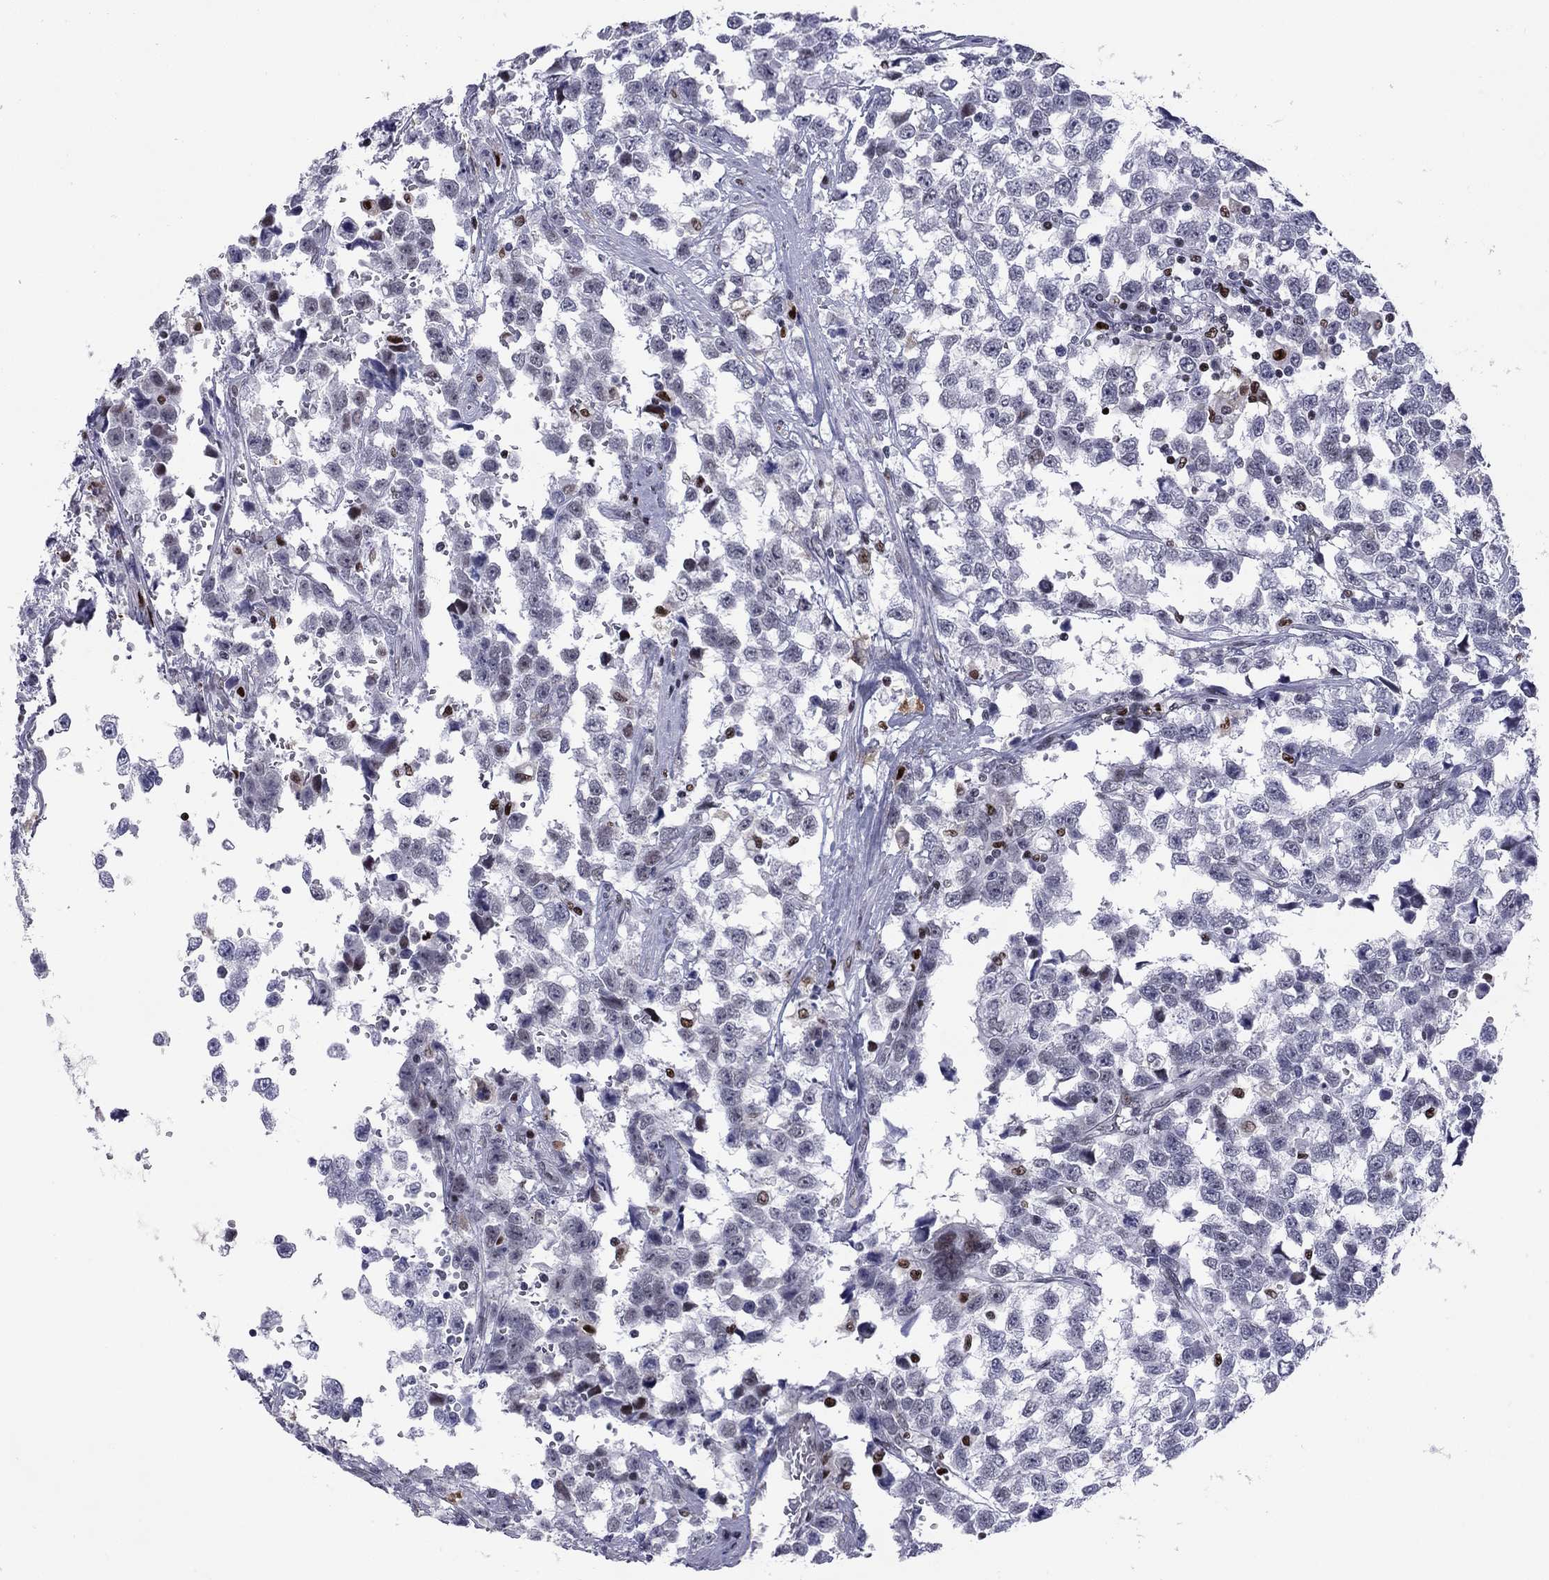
{"staining": {"intensity": "strong", "quantity": "<25%", "location": "nuclear"}, "tissue": "testis cancer", "cell_type": "Tumor cells", "image_type": "cancer", "snomed": [{"axis": "morphology", "description": "Seminoma, NOS"}, {"axis": "topography", "description": "Testis"}], "caption": "Immunohistochemistry (IHC) of human seminoma (testis) demonstrates medium levels of strong nuclear expression in about <25% of tumor cells. Nuclei are stained in blue.", "gene": "PCGF3", "patient": {"sex": "male", "age": 34}}